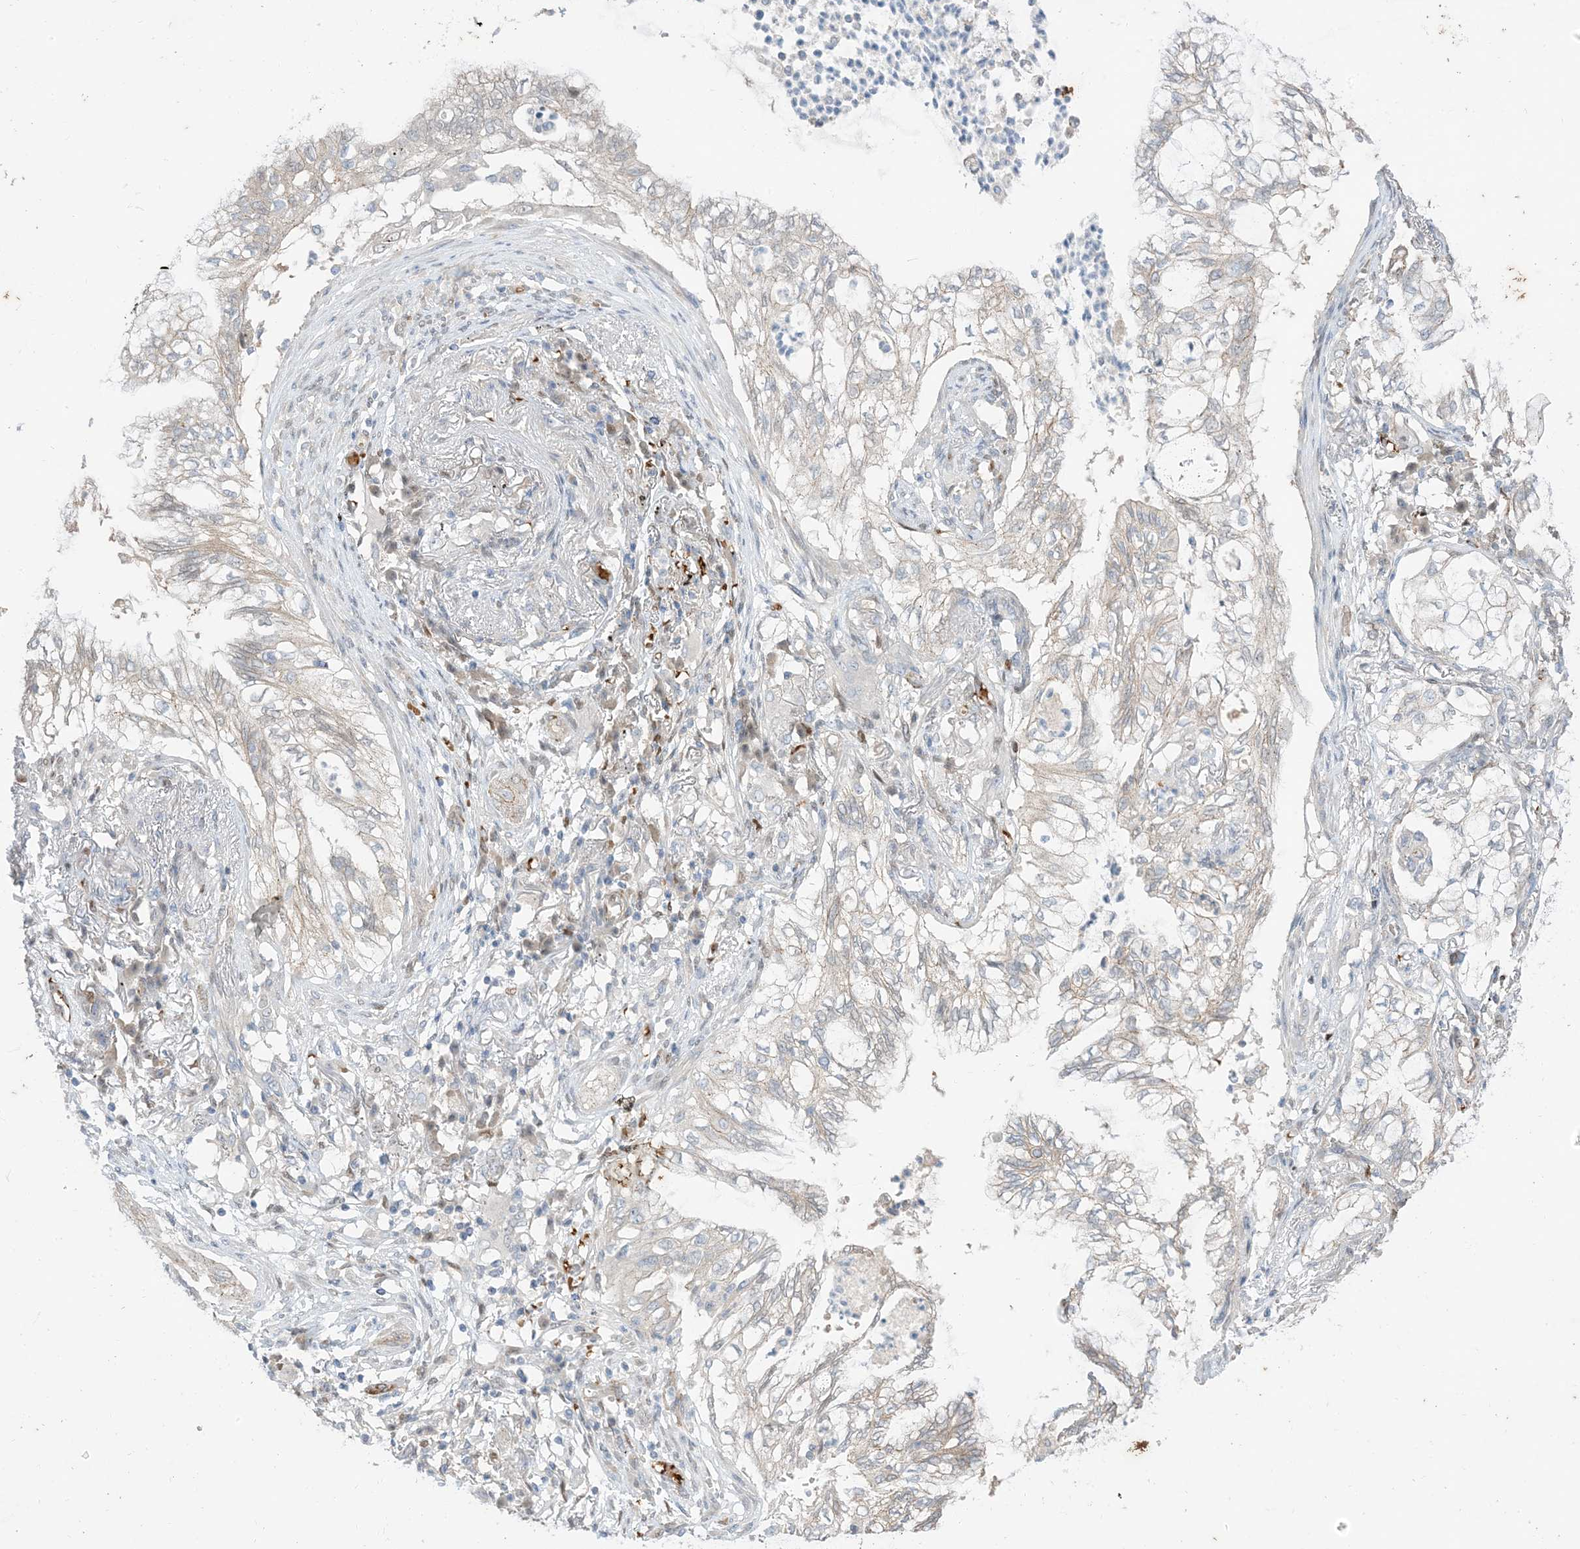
{"staining": {"intensity": "weak", "quantity": "<25%", "location": "cytoplasmic/membranous"}, "tissue": "lung cancer", "cell_type": "Tumor cells", "image_type": "cancer", "snomed": [{"axis": "morphology", "description": "Adenocarcinoma, NOS"}, {"axis": "topography", "description": "Lung"}], "caption": "IHC histopathology image of human lung cancer stained for a protein (brown), which shows no expression in tumor cells. Nuclei are stained in blue.", "gene": "RIN1", "patient": {"sex": "female", "age": 70}}